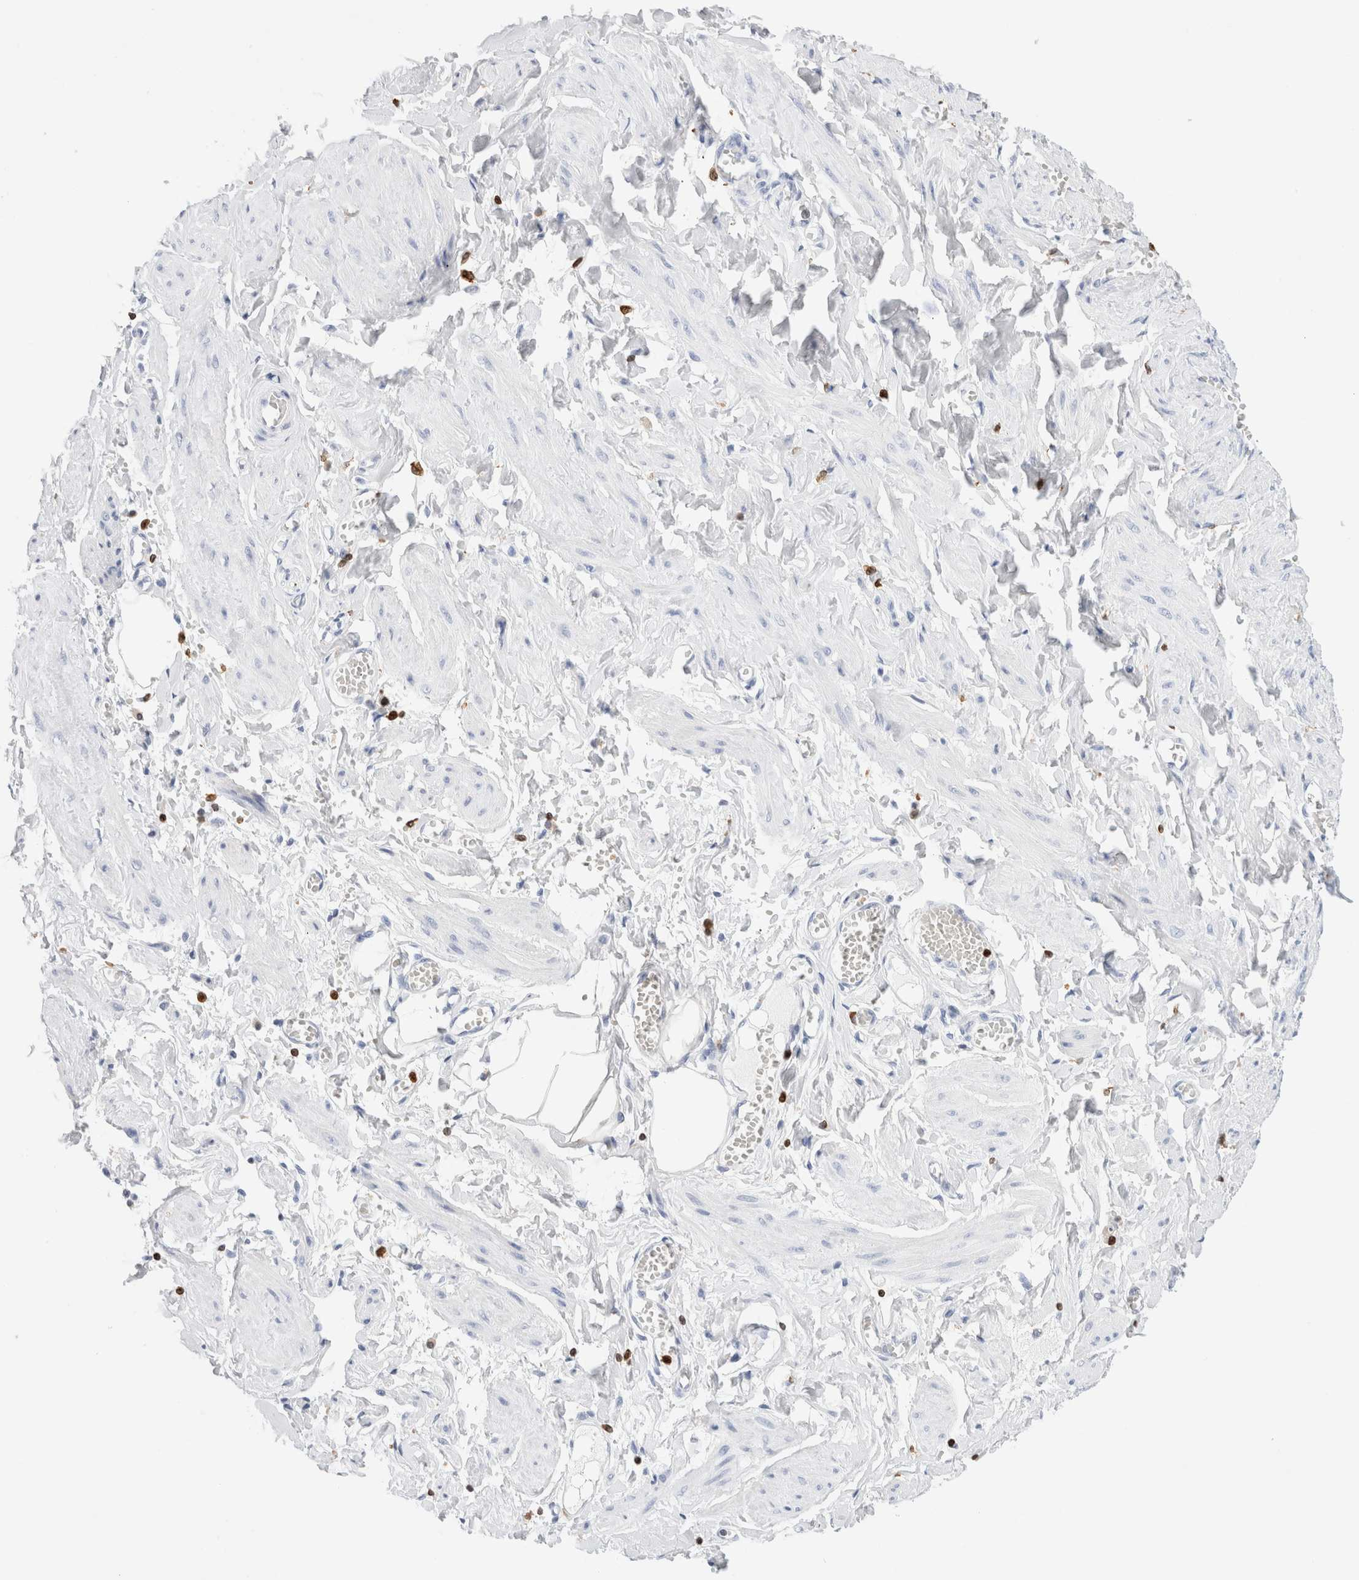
{"staining": {"intensity": "negative", "quantity": "none", "location": "none"}, "tissue": "adipose tissue", "cell_type": "Adipocytes", "image_type": "normal", "snomed": [{"axis": "morphology", "description": "Normal tissue, NOS"}, {"axis": "topography", "description": "Vascular tissue"}, {"axis": "topography", "description": "Fallopian tube"}, {"axis": "topography", "description": "Ovary"}], "caption": "Unremarkable adipose tissue was stained to show a protein in brown. There is no significant expression in adipocytes.", "gene": "ALOX5AP", "patient": {"sex": "female", "age": 67}}